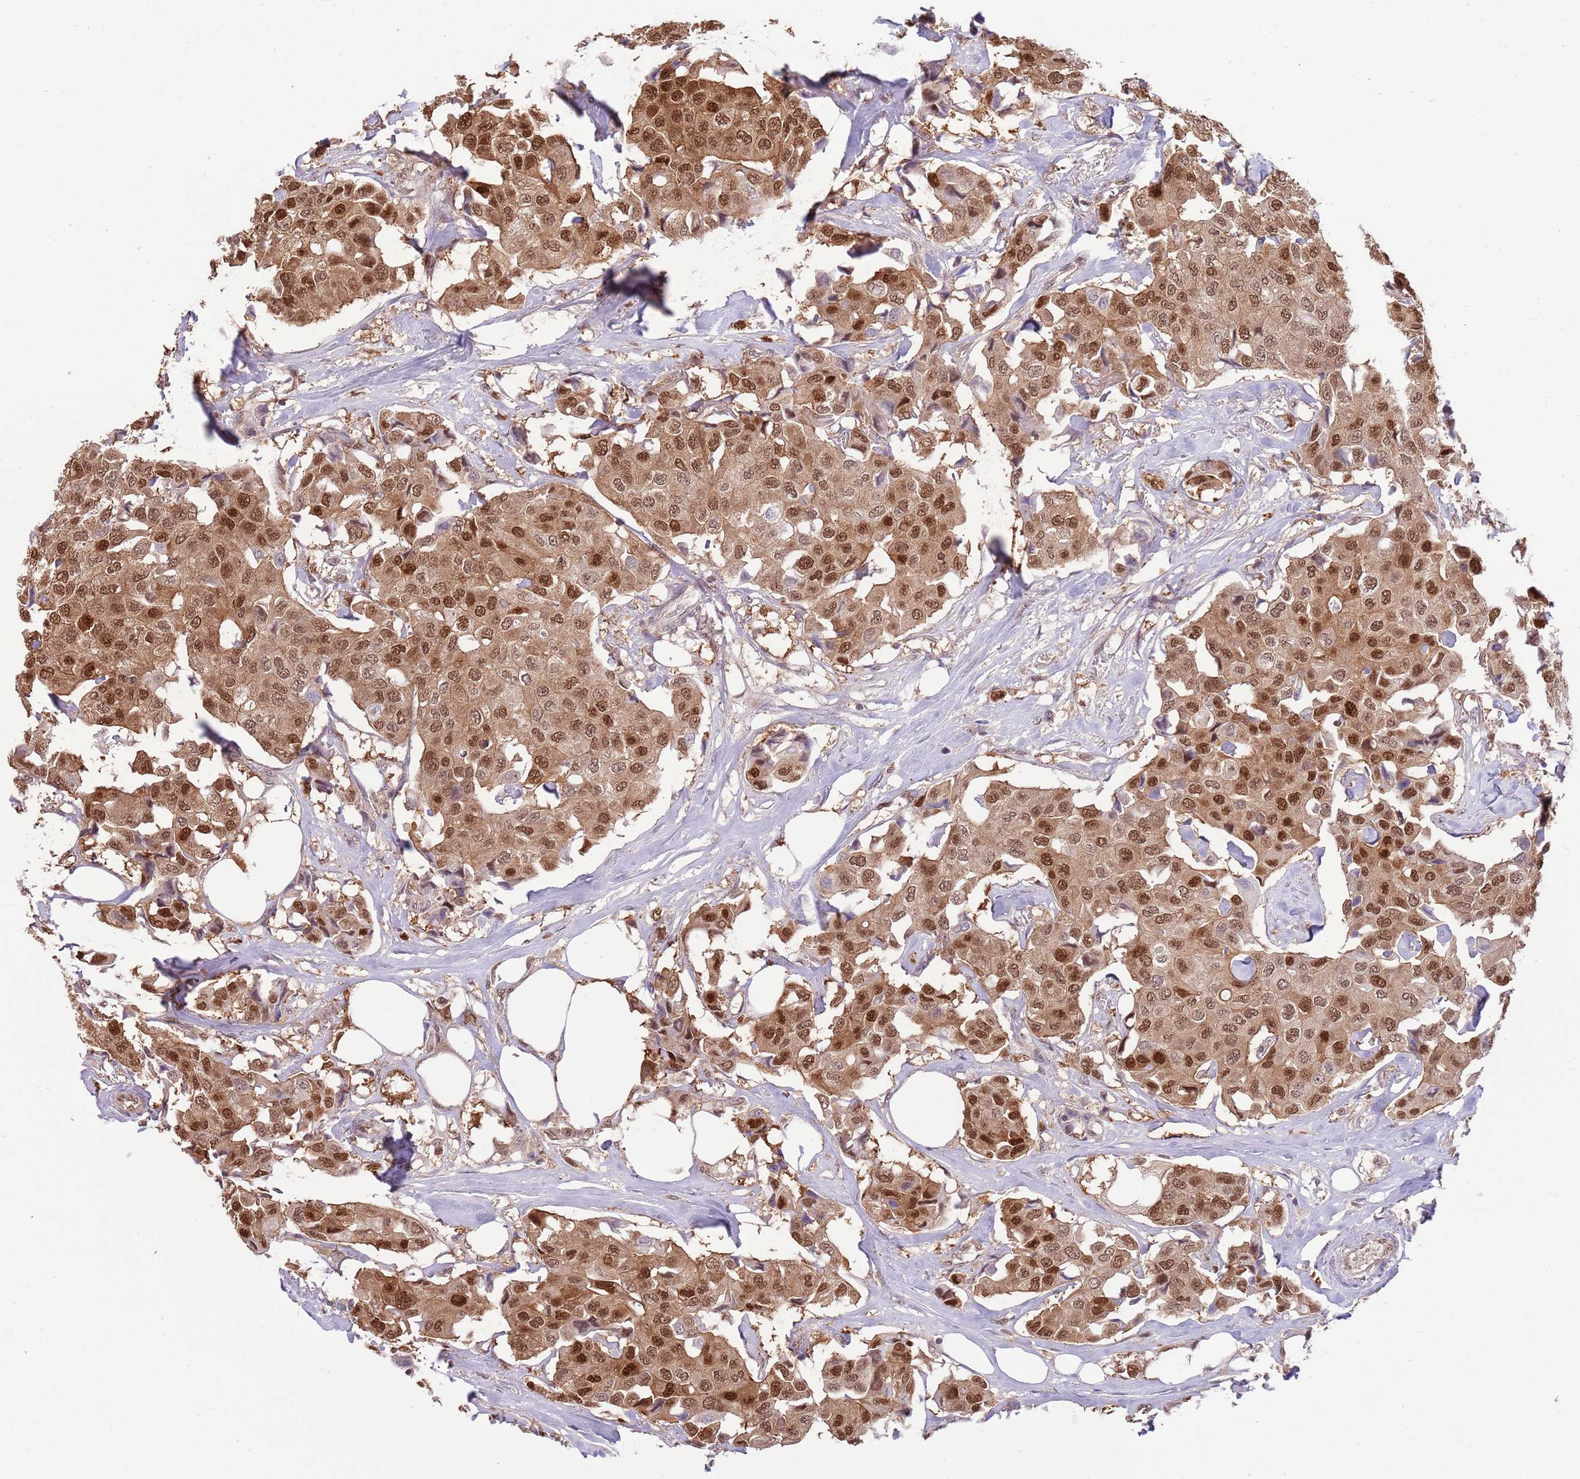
{"staining": {"intensity": "moderate", "quantity": ">75%", "location": "cytoplasmic/membranous,nuclear"}, "tissue": "breast cancer", "cell_type": "Tumor cells", "image_type": "cancer", "snomed": [{"axis": "morphology", "description": "Duct carcinoma"}, {"axis": "topography", "description": "Breast"}], "caption": "IHC photomicrograph of neoplastic tissue: intraductal carcinoma (breast) stained using immunohistochemistry shows medium levels of moderate protein expression localized specifically in the cytoplasmic/membranous and nuclear of tumor cells, appearing as a cytoplasmic/membranous and nuclear brown color.", "gene": "NSFL1C", "patient": {"sex": "female", "age": 80}}